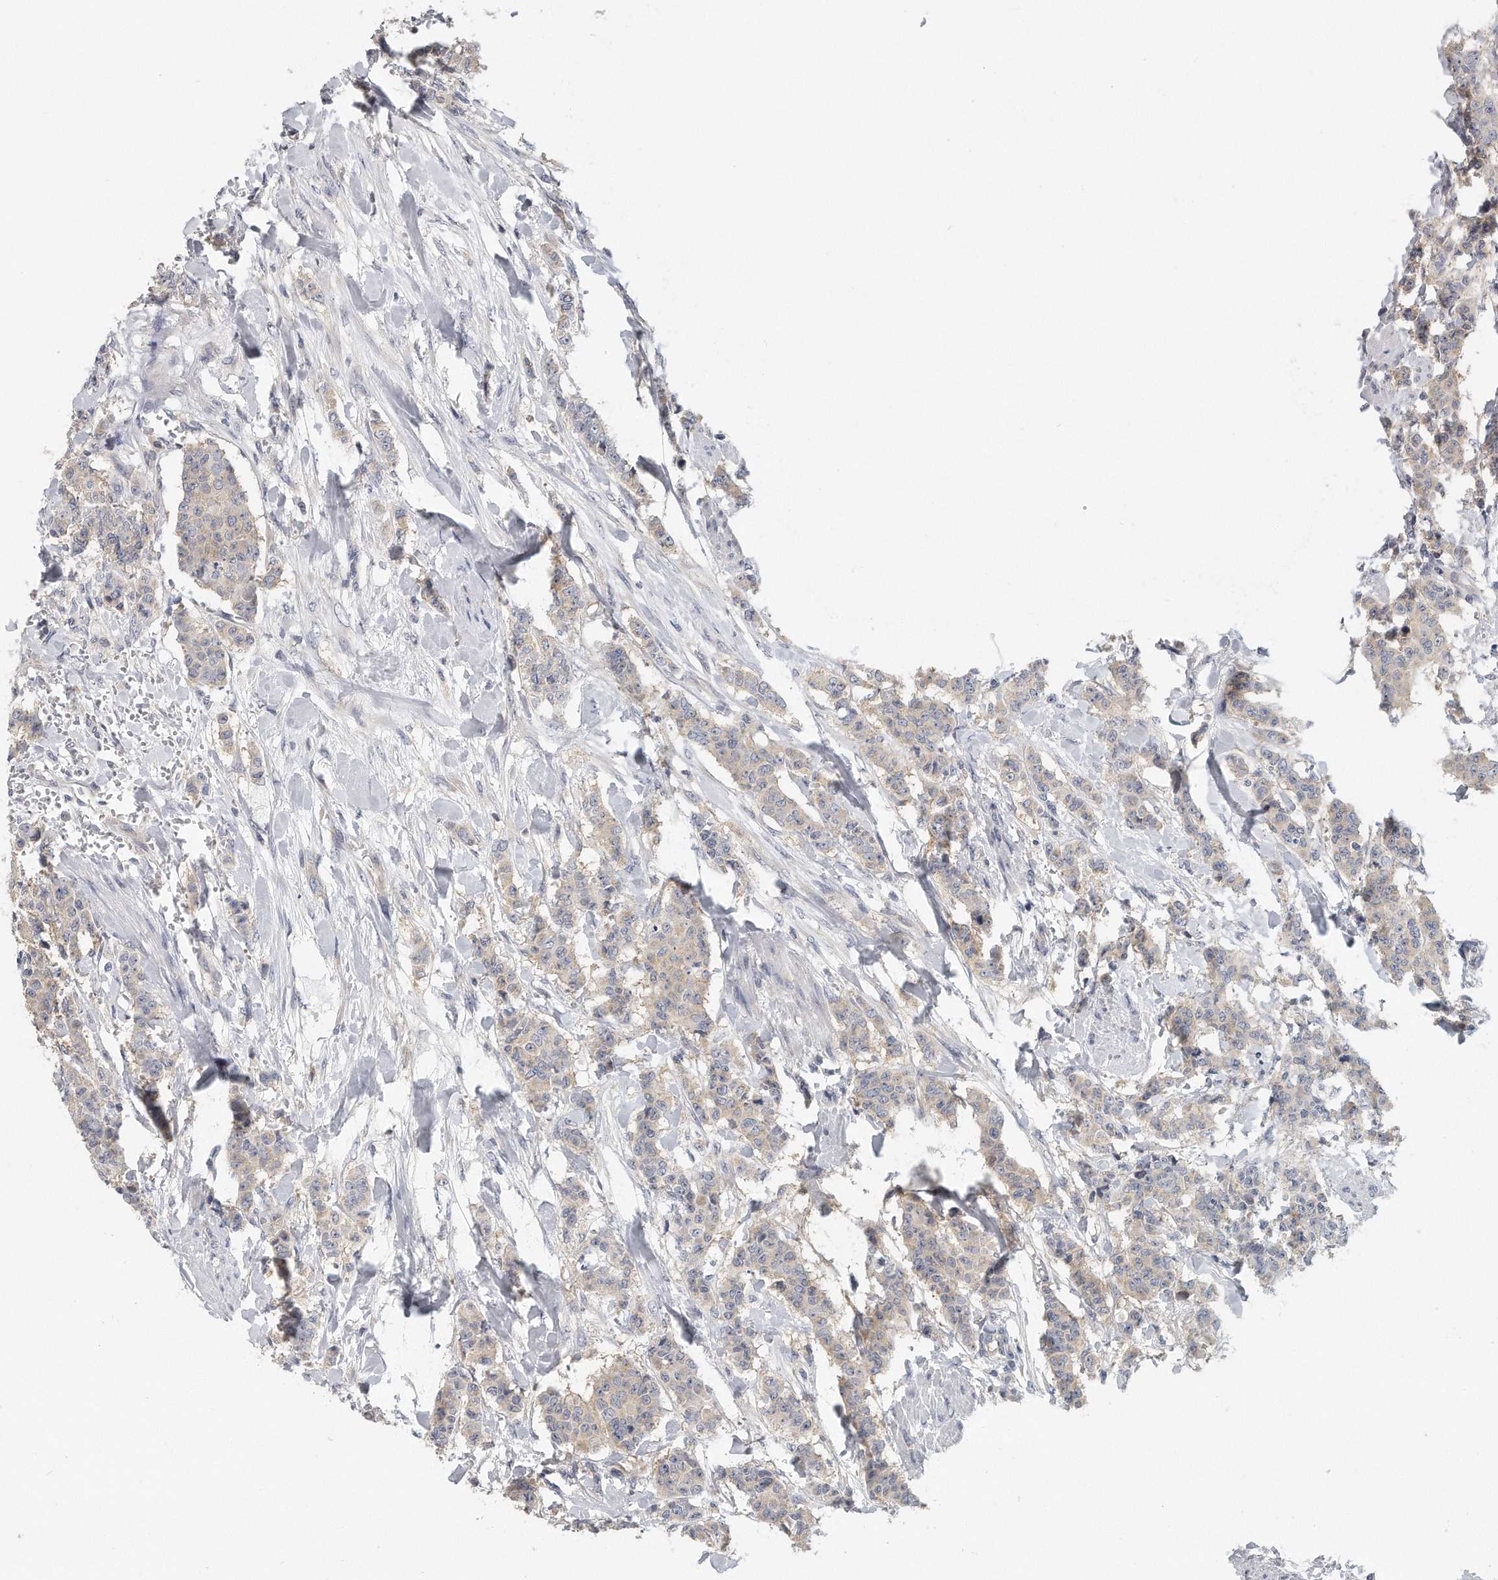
{"staining": {"intensity": "negative", "quantity": "none", "location": "none"}, "tissue": "breast cancer", "cell_type": "Tumor cells", "image_type": "cancer", "snomed": [{"axis": "morphology", "description": "Duct carcinoma"}, {"axis": "topography", "description": "Breast"}], "caption": "DAB (3,3'-diaminobenzidine) immunohistochemical staining of breast intraductal carcinoma exhibits no significant staining in tumor cells.", "gene": "EIF3I", "patient": {"sex": "female", "age": 40}}